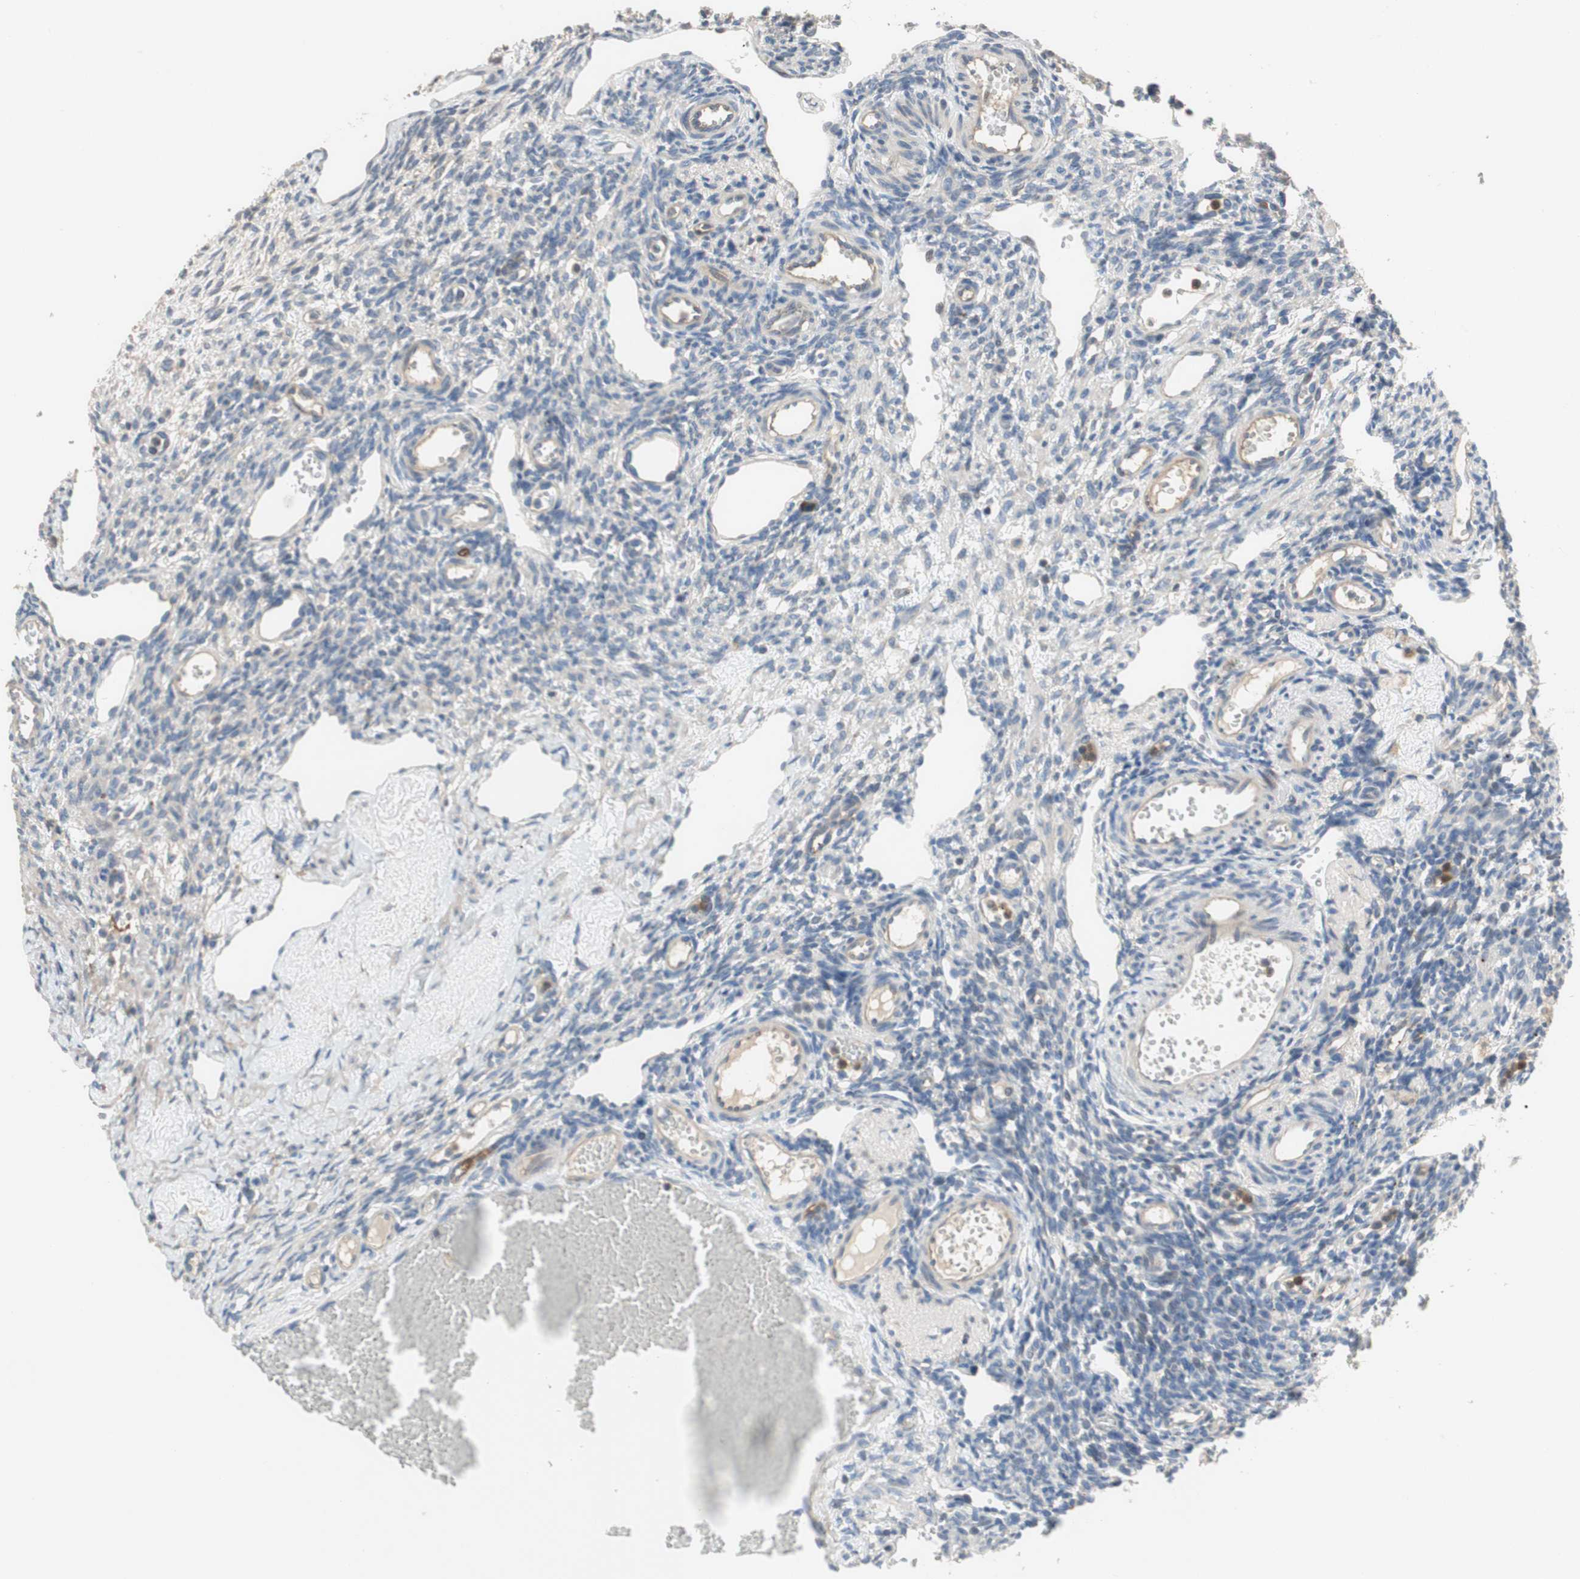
{"staining": {"intensity": "negative", "quantity": "none", "location": "none"}, "tissue": "ovary", "cell_type": "Follicle cells", "image_type": "normal", "snomed": [{"axis": "morphology", "description": "Normal tissue, NOS"}, {"axis": "topography", "description": "Ovary"}], "caption": "Immunohistochemistry (IHC) image of benign ovary: human ovary stained with DAB shows no significant protein staining in follicle cells.", "gene": "ALPL", "patient": {"sex": "female", "age": 33}}